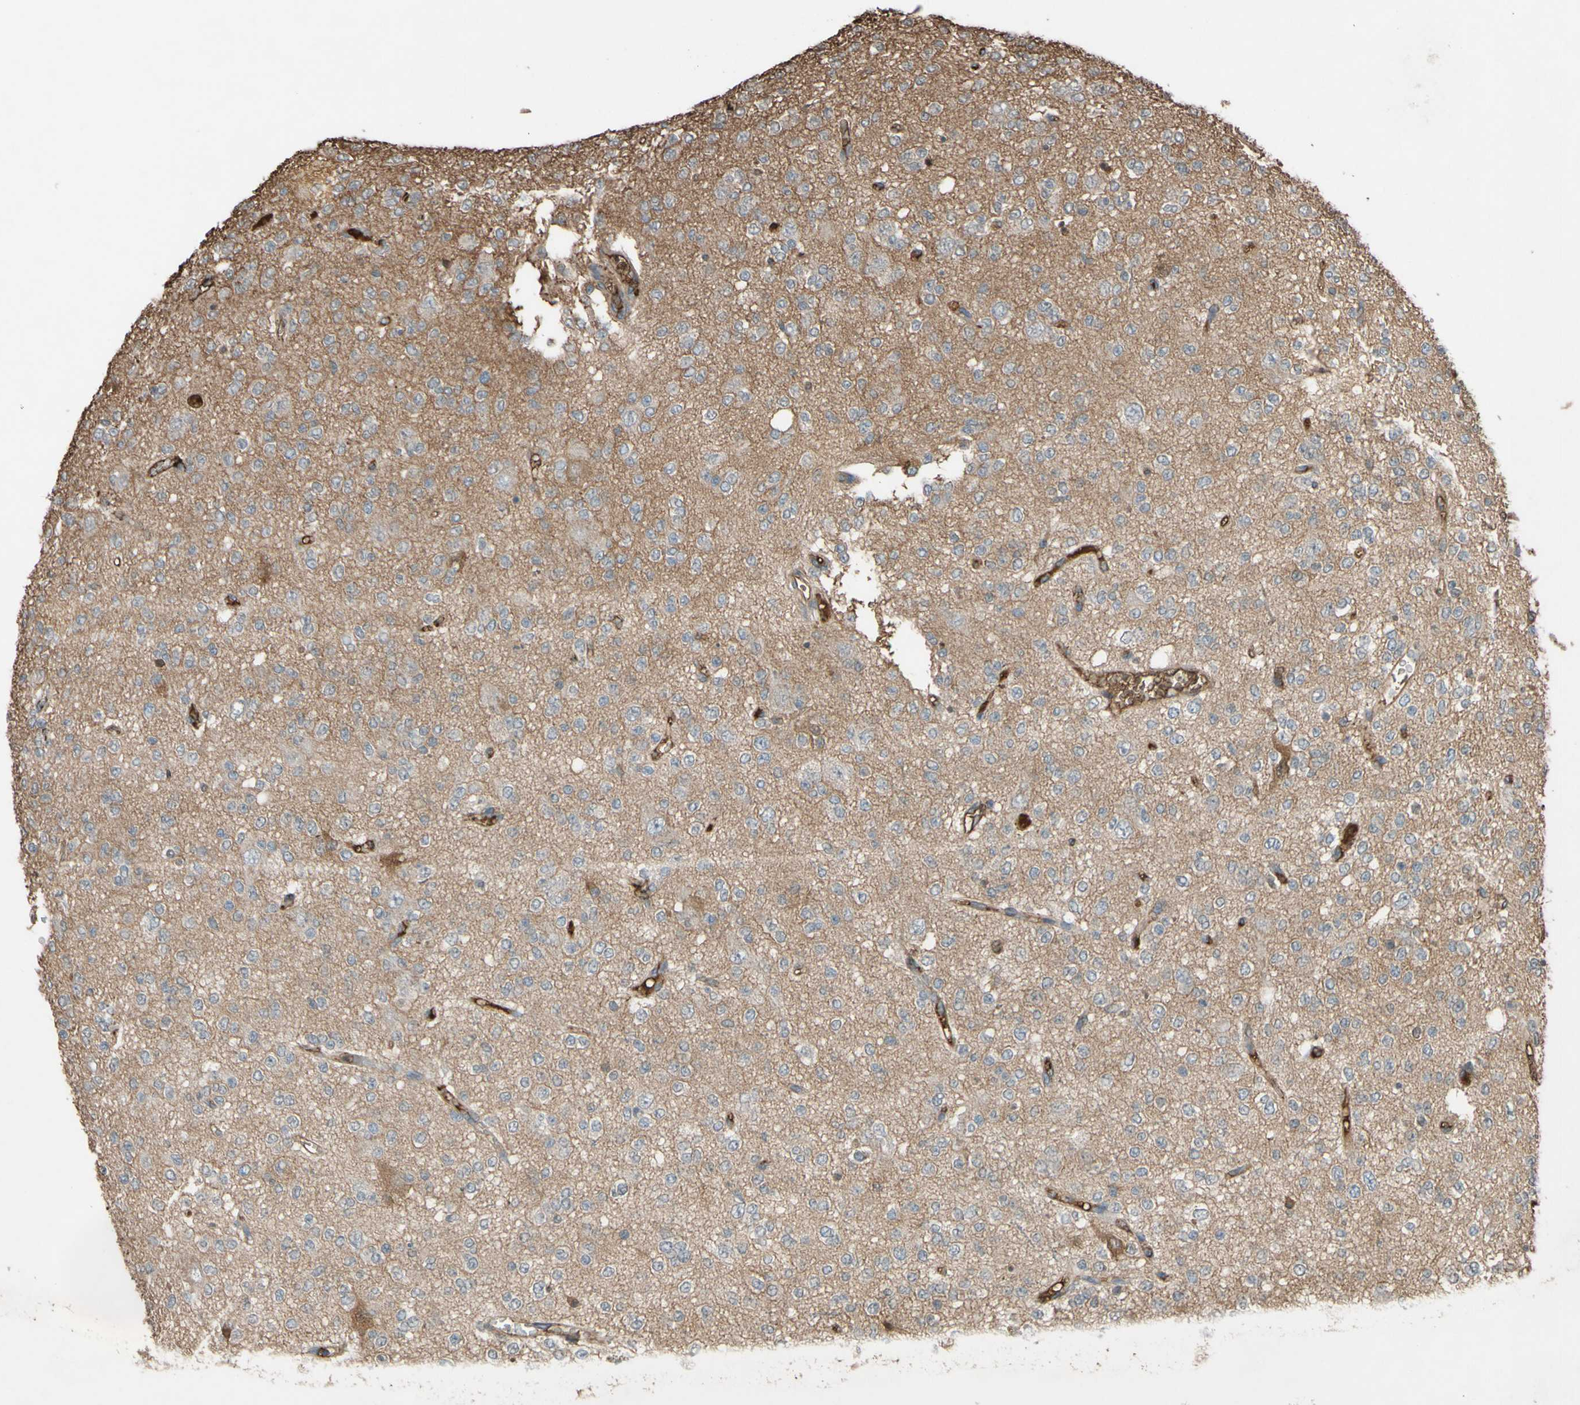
{"staining": {"intensity": "weak", "quantity": ">75%", "location": "cytoplasmic/membranous"}, "tissue": "glioma", "cell_type": "Tumor cells", "image_type": "cancer", "snomed": [{"axis": "morphology", "description": "Glioma, malignant, Low grade"}, {"axis": "topography", "description": "Brain"}], "caption": "This is a micrograph of immunohistochemistry staining of glioma, which shows weak expression in the cytoplasmic/membranous of tumor cells.", "gene": "PTGDS", "patient": {"sex": "male", "age": 38}}